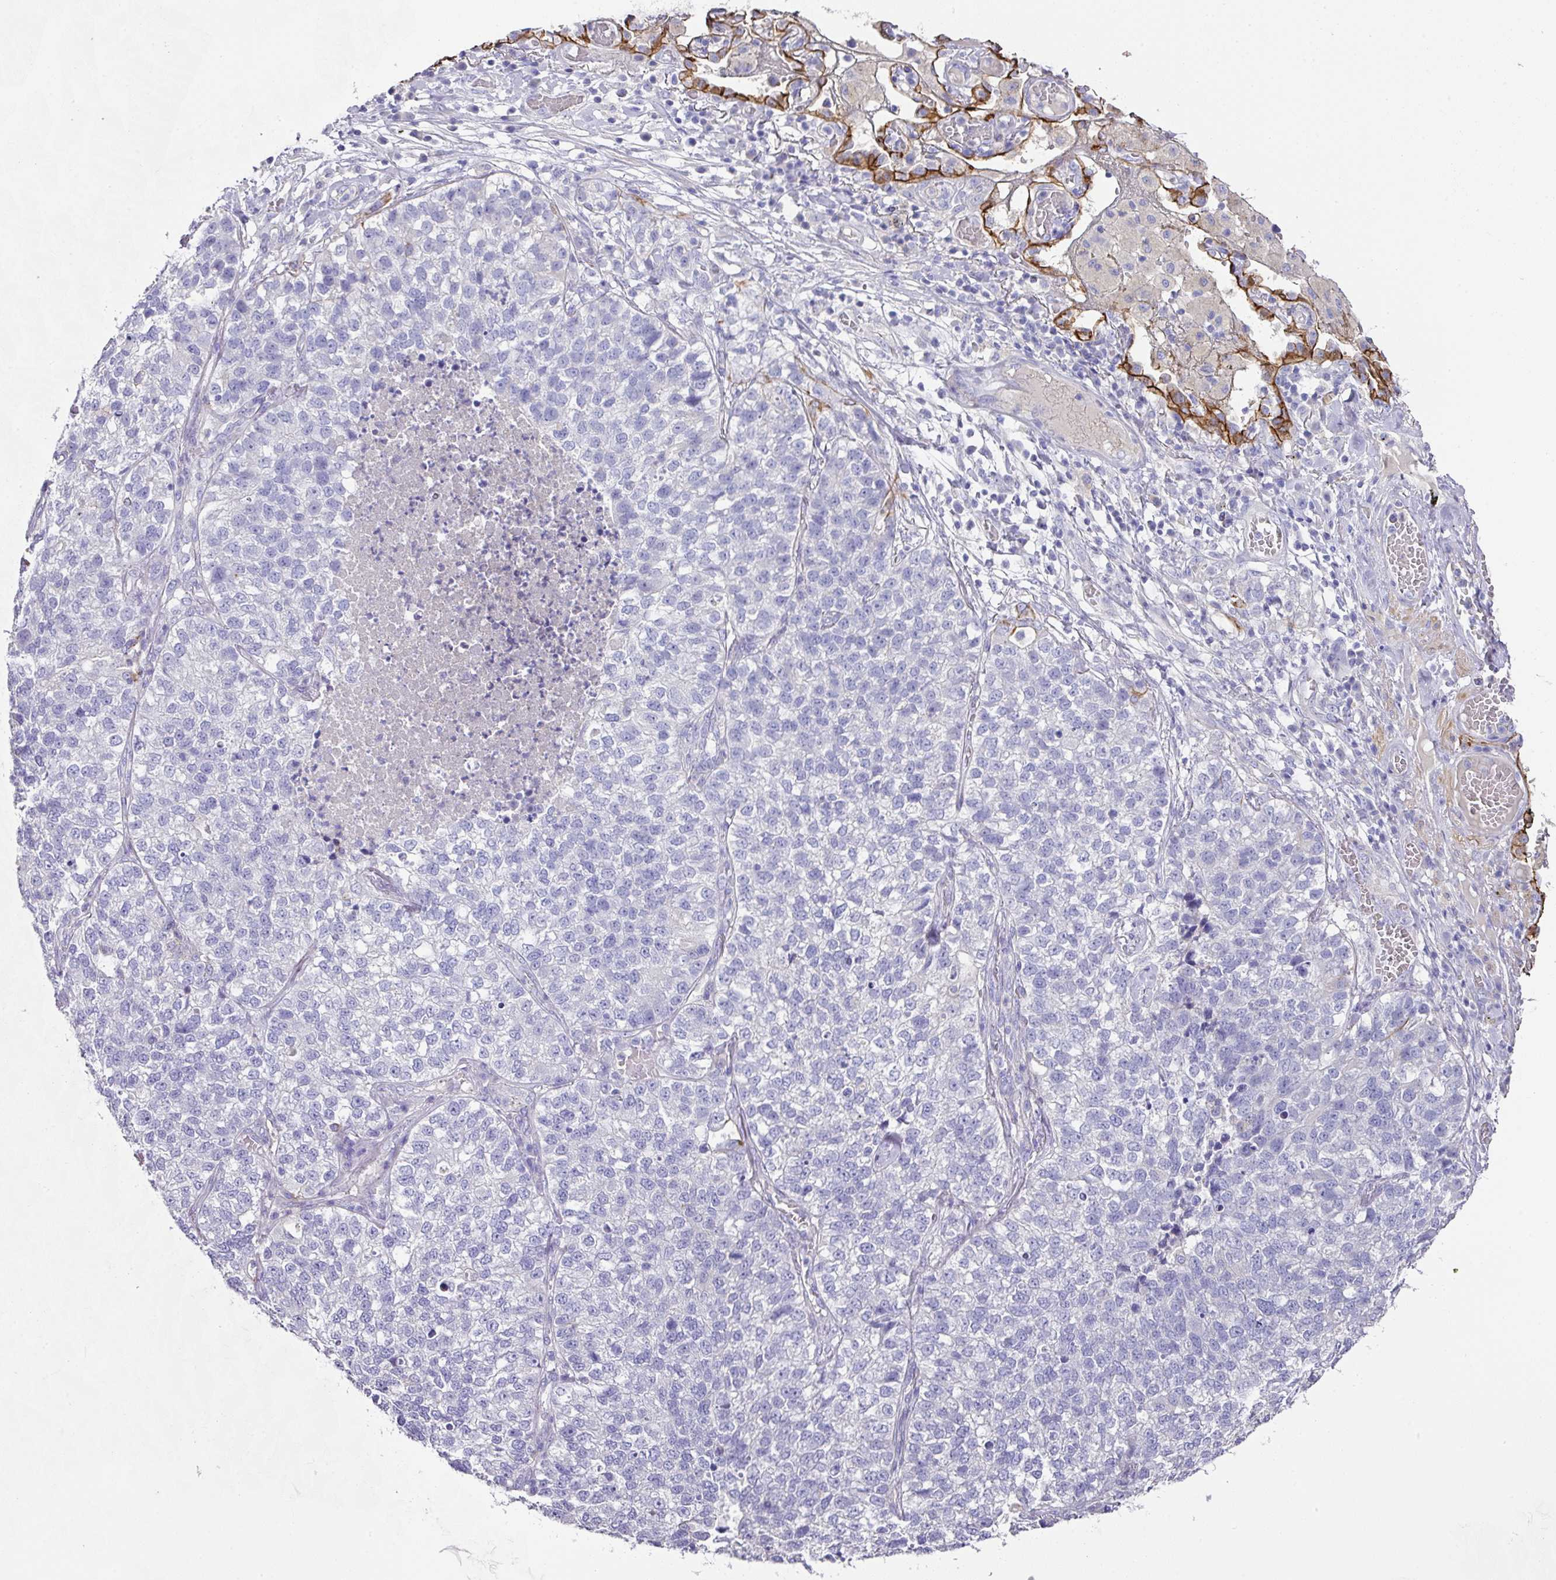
{"staining": {"intensity": "negative", "quantity": "none", "location": "none"}, "tissue": "lung cancer", "cell_type": "Tumor cells", "image_type": "cancer", "snomed": [{"axis": "morphology", "description": "Adenocarcinoma, NOS"}, {"axis": "topography", "description": "Lung"}], "caption": "Image shows no protein expression in tumor cells of lung cancer tissue.", "gene": "TARM1", "patient": {"sex": "male", "age": 49}}